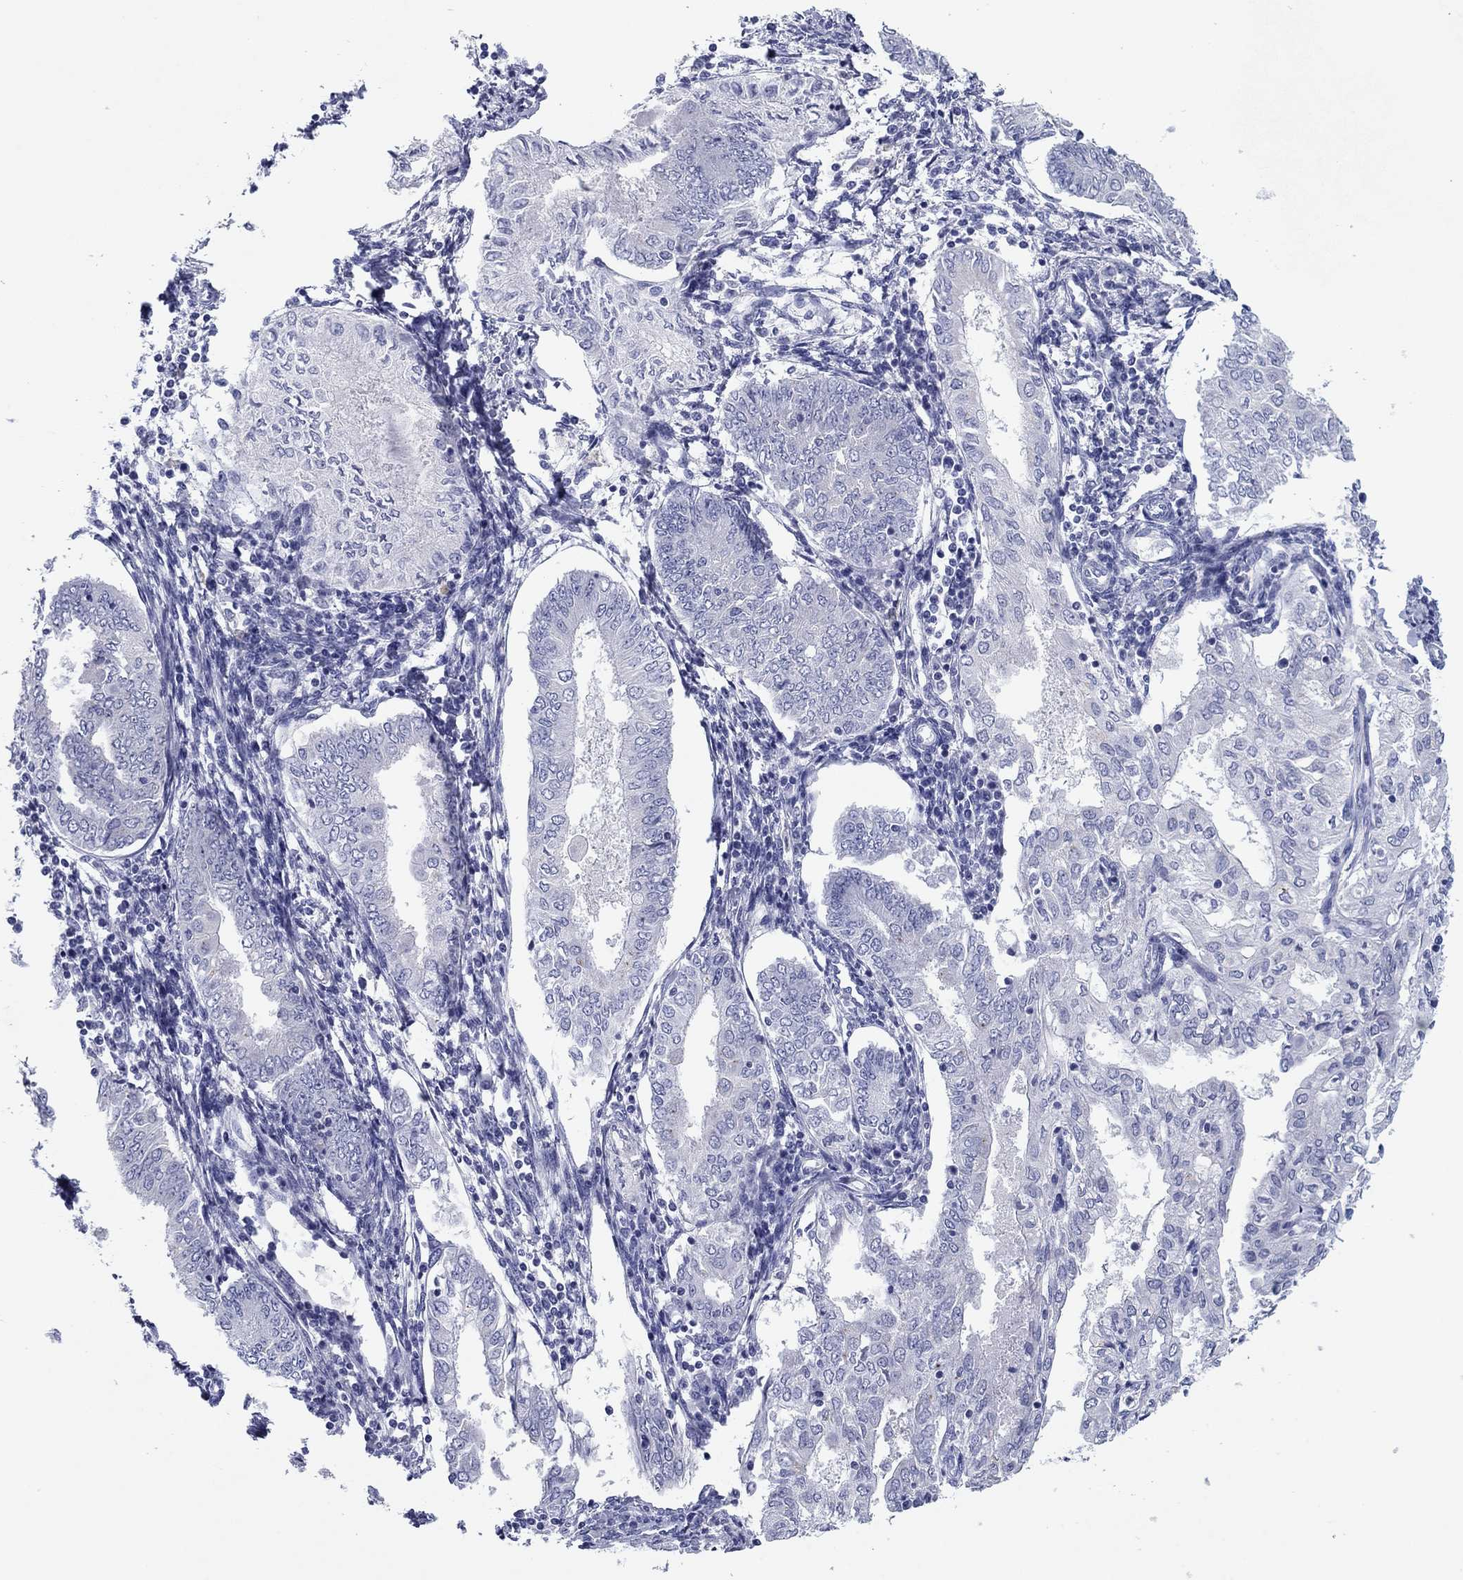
{"staining": {"intensity": "negative", "quantity": "none", "location": "none"}, "tissue": "endometrial cancer", "cell_type": "Tumor cells", "image_type": "cancer", "snomed": [{"axis": "morphology", "description": "Adenocarcinoma, NOS"}, {"axis": "topography", "description": "Endometrium"}], "caption": "IHC of endometrial adenocarcinoma shows no expression in tumor cells.", "gene": "TCFL5", "patient": {"sex": "female", "age": 68}}